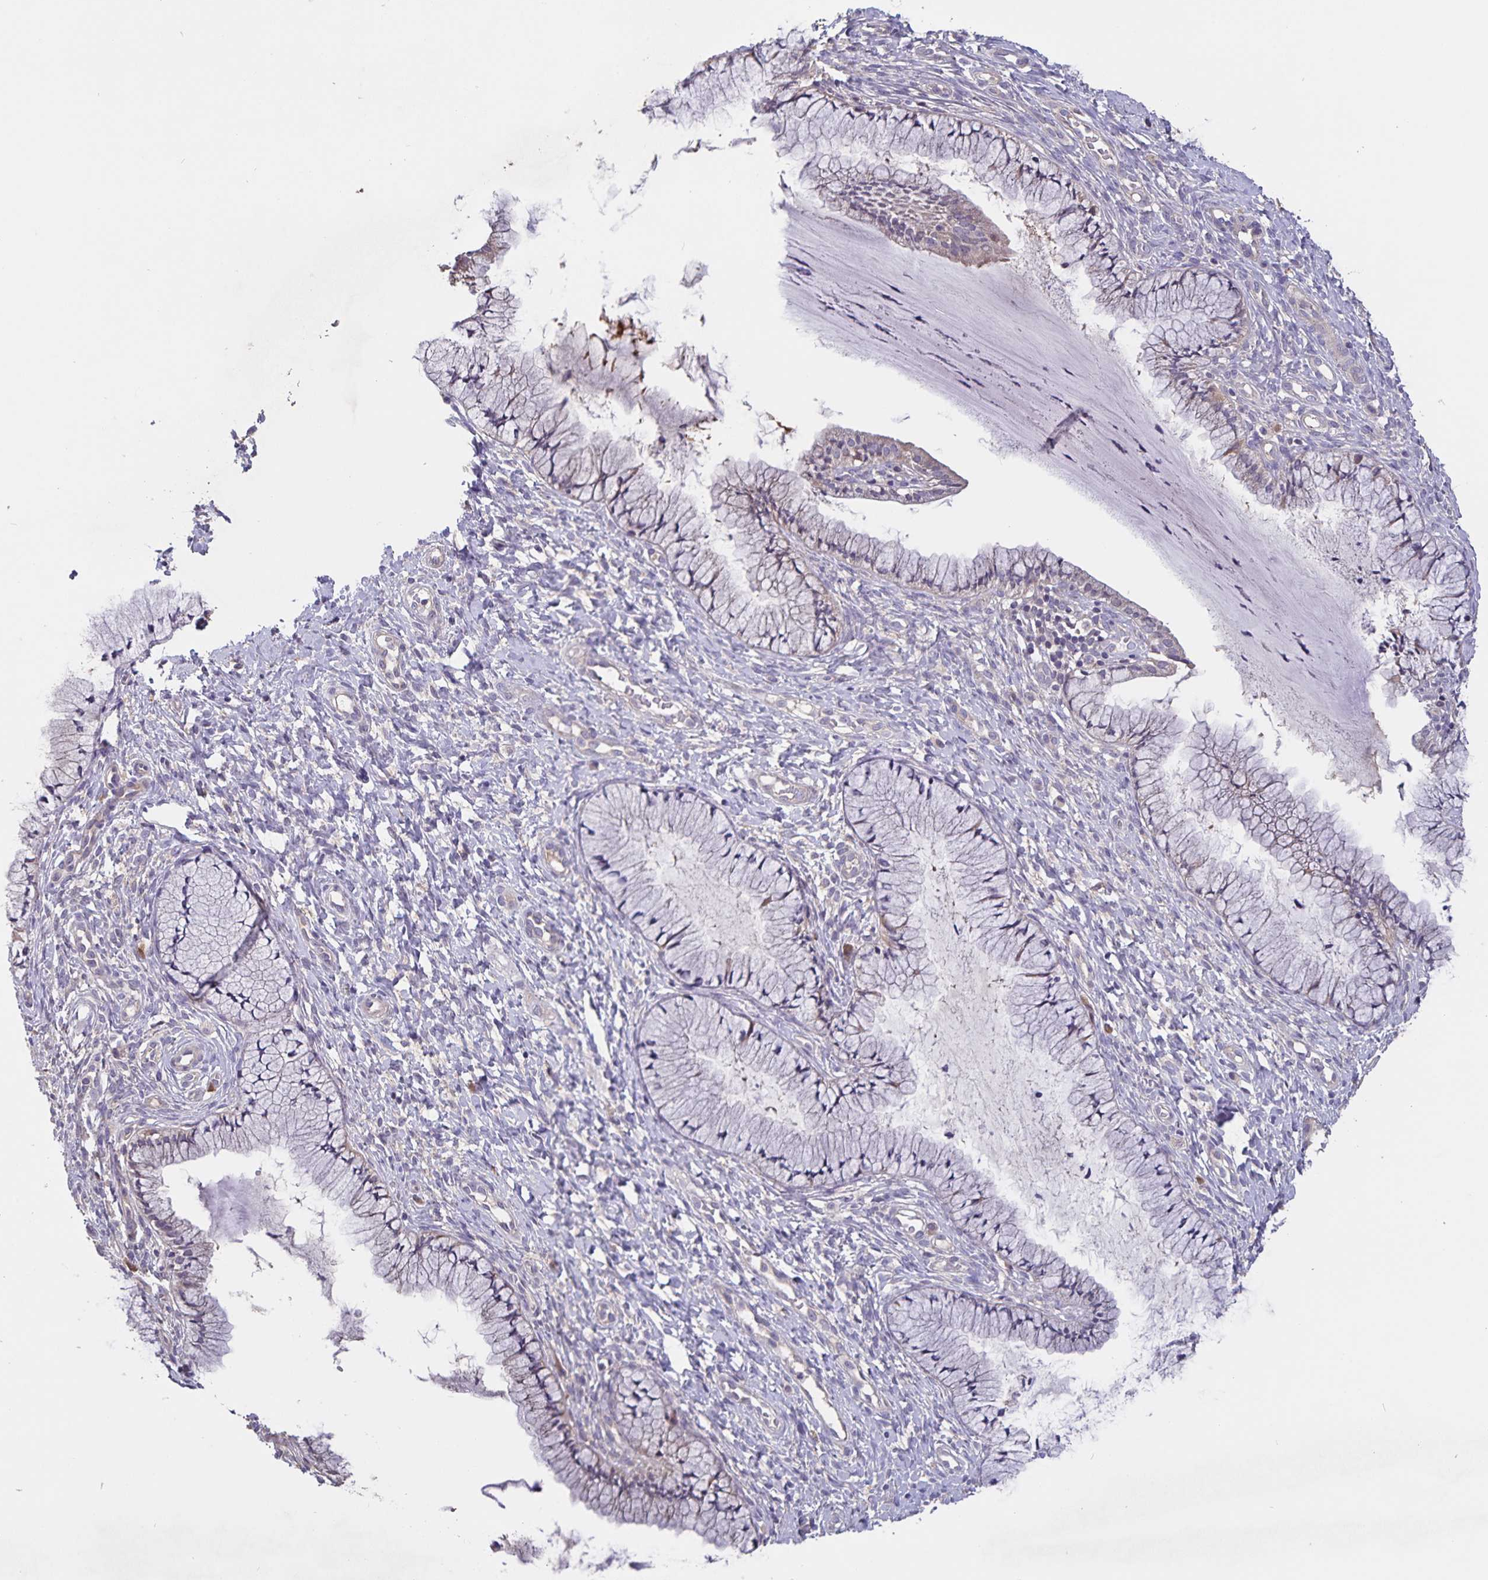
{"staining": {"intensity": "negative", "quantity": "none", "location": "none"}, "tissue": "cervix", "cell_type": "Glandular cells", "image_type": "normal", "snomed": [{"axis": "morphology", "description": "Normal tissue, NOS"}, {"axis": "topography", "description": "Cervix"}], "caption": "A high-resolution image shows immunohistochemistry staining of benign cervix, which reveals no significant staining in glandular cells. The staining was performed using DAB (3,3'-diaminobenzidine) to visualize the protein expression in brown, while the nuclei were stained in blue with hematoxylin (Magnification: 20x).", "gene": "FBXL16", "patient": {"sex": "female", "age": 36}}